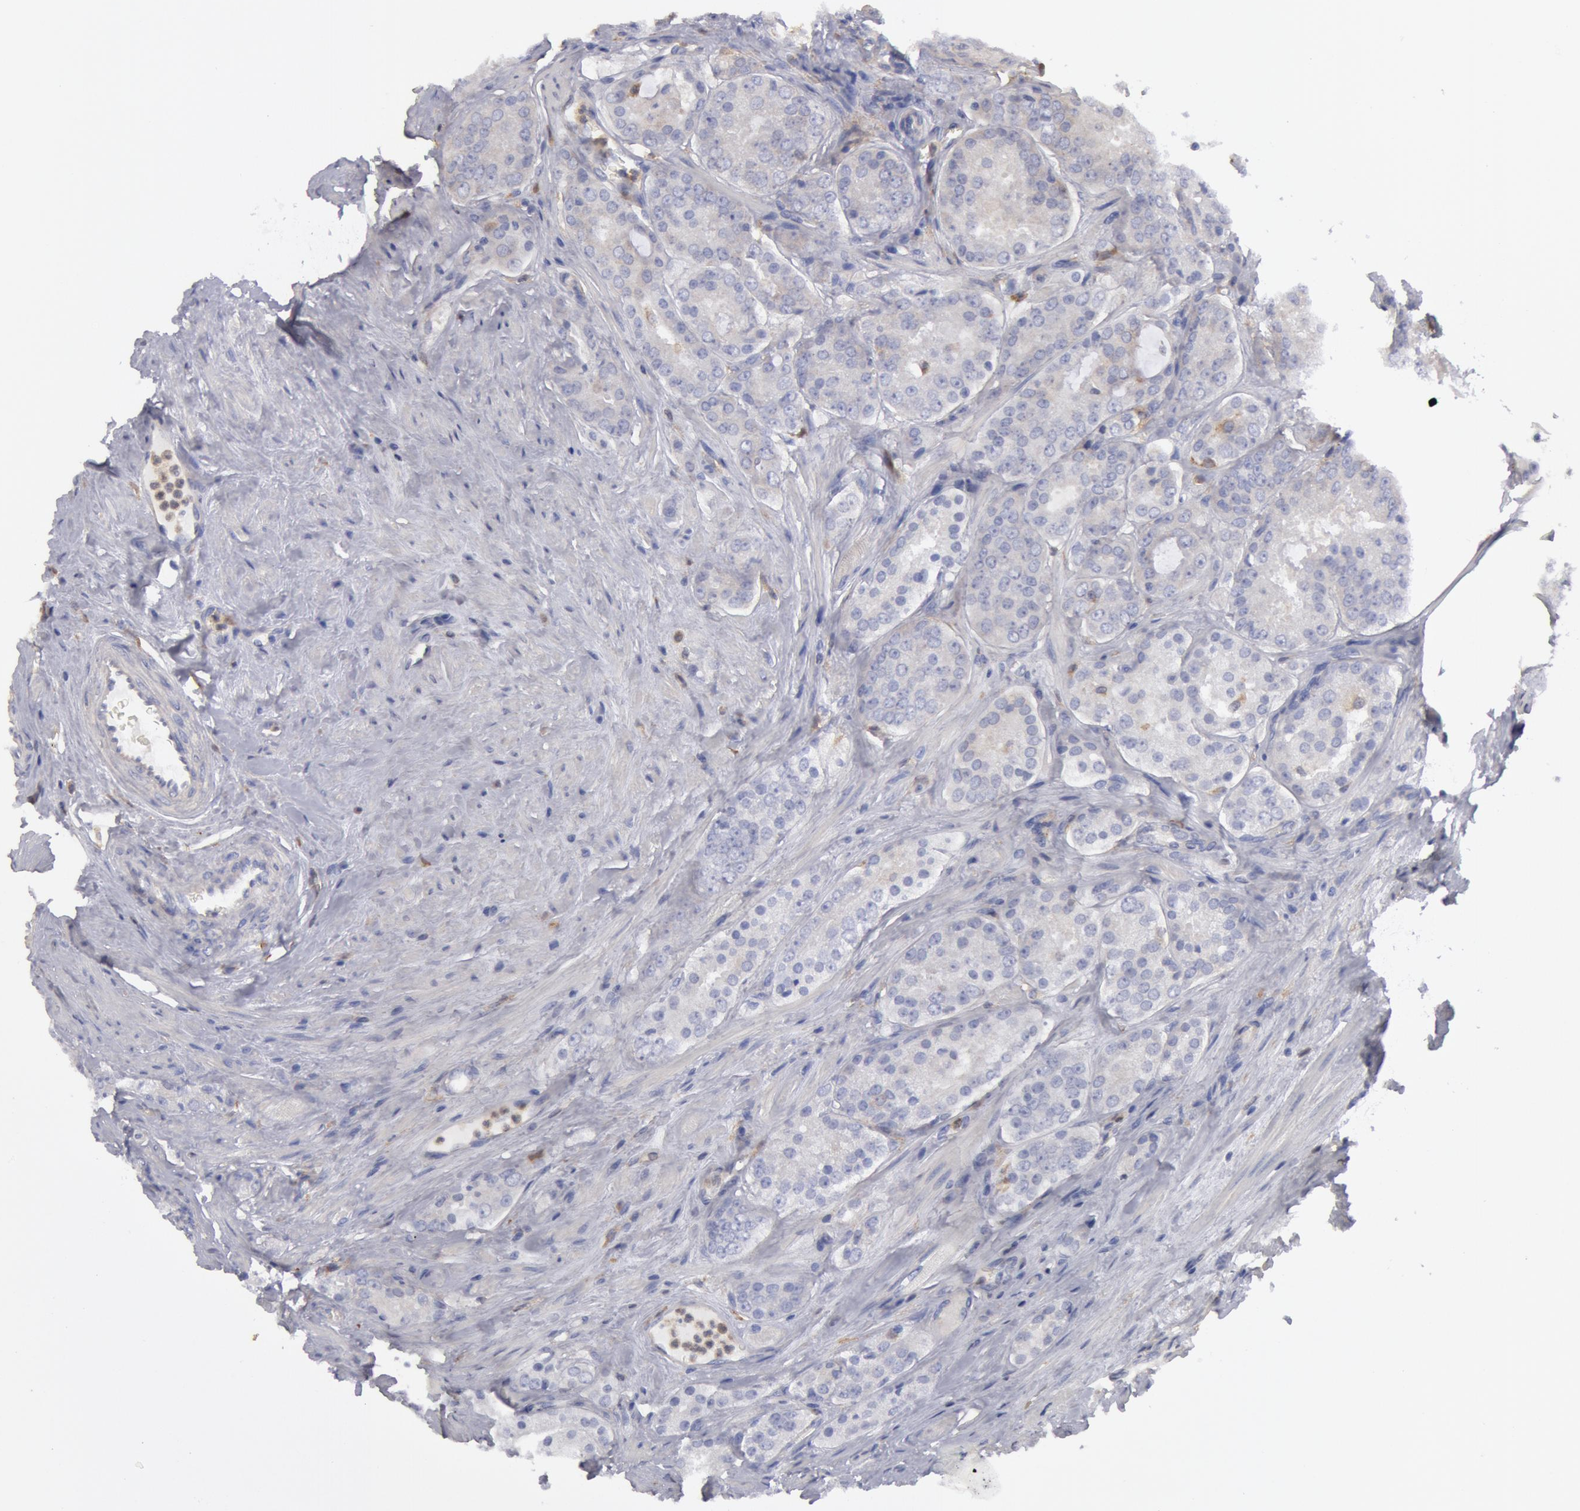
{"staining": {"intensity": "negative", "quantity": "none", "location": "none"}, "tissue": "prostate cancer", "cell_type": "Tumor cells", "image_type": "cancer", "snomed": [{"axis": "morphology", "description": "Adenocarcinoma, Medium grade"}, {"axis": "topography", "description": "Prostate"}], "caption": "DAB (3,3'-diaminobenzidine) immunohistochemical staining of human prostate cancer exhibits no significant expression in tumor cells.", "gene": "SYK", "patient": {"sex": "male", "age": 60}}